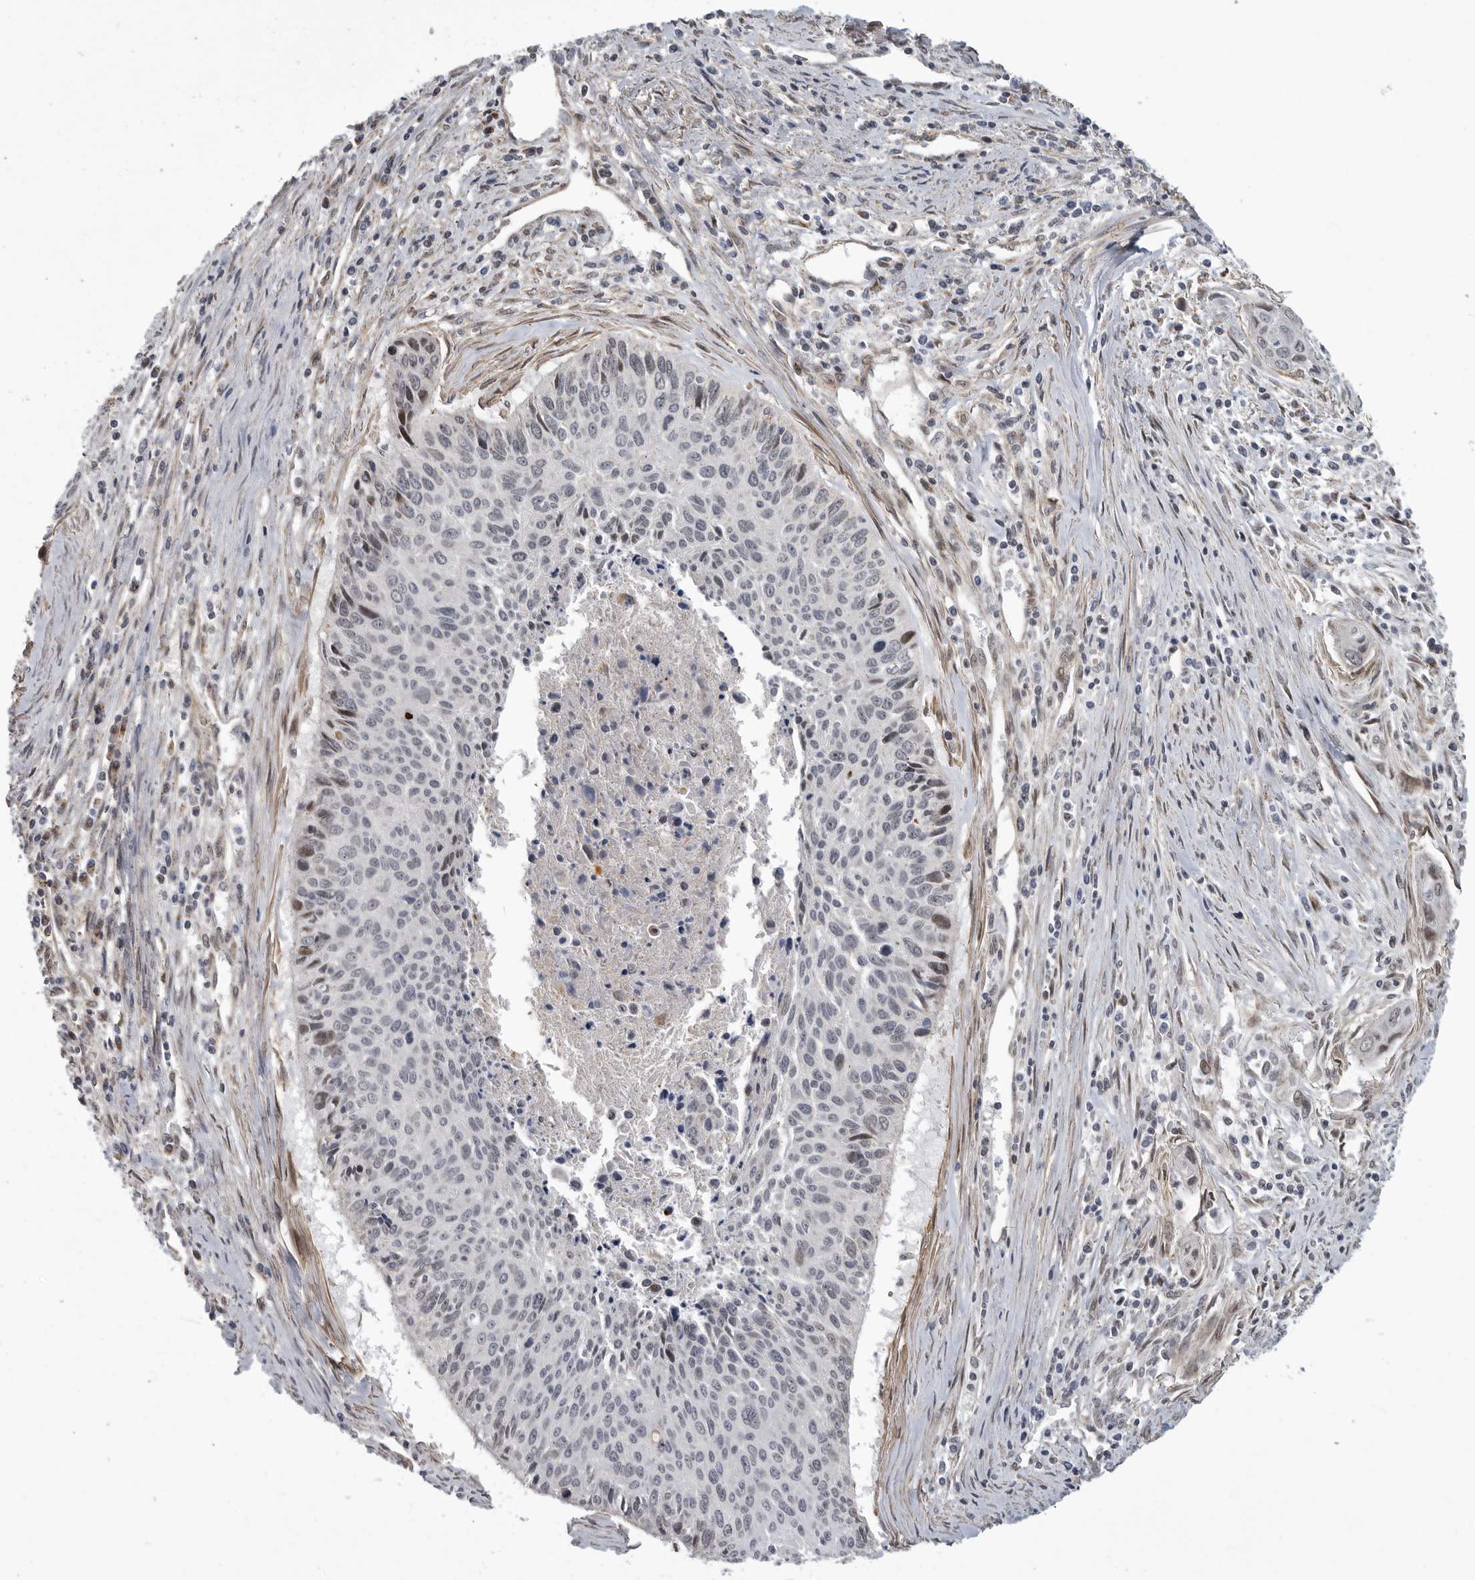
{"staining": {"intensity": "negative", "quantity": "none", "location": "none"}, "tissue": "cervical cancer", "cell_type": "Tumor cells", "image_type": "cancer", "snomed": [{"axis": "morphology", "description": "Squamous cell carcinoma, NOS"}, {"axis": "topography", "description": "Cervix"}], "caption": "Cervical cancer was stained to show a protein in brown. There is no significant staining in tumor cells.", "gene": "TMPRSS11F", "patient": {"sex": "female", "age": 55}}